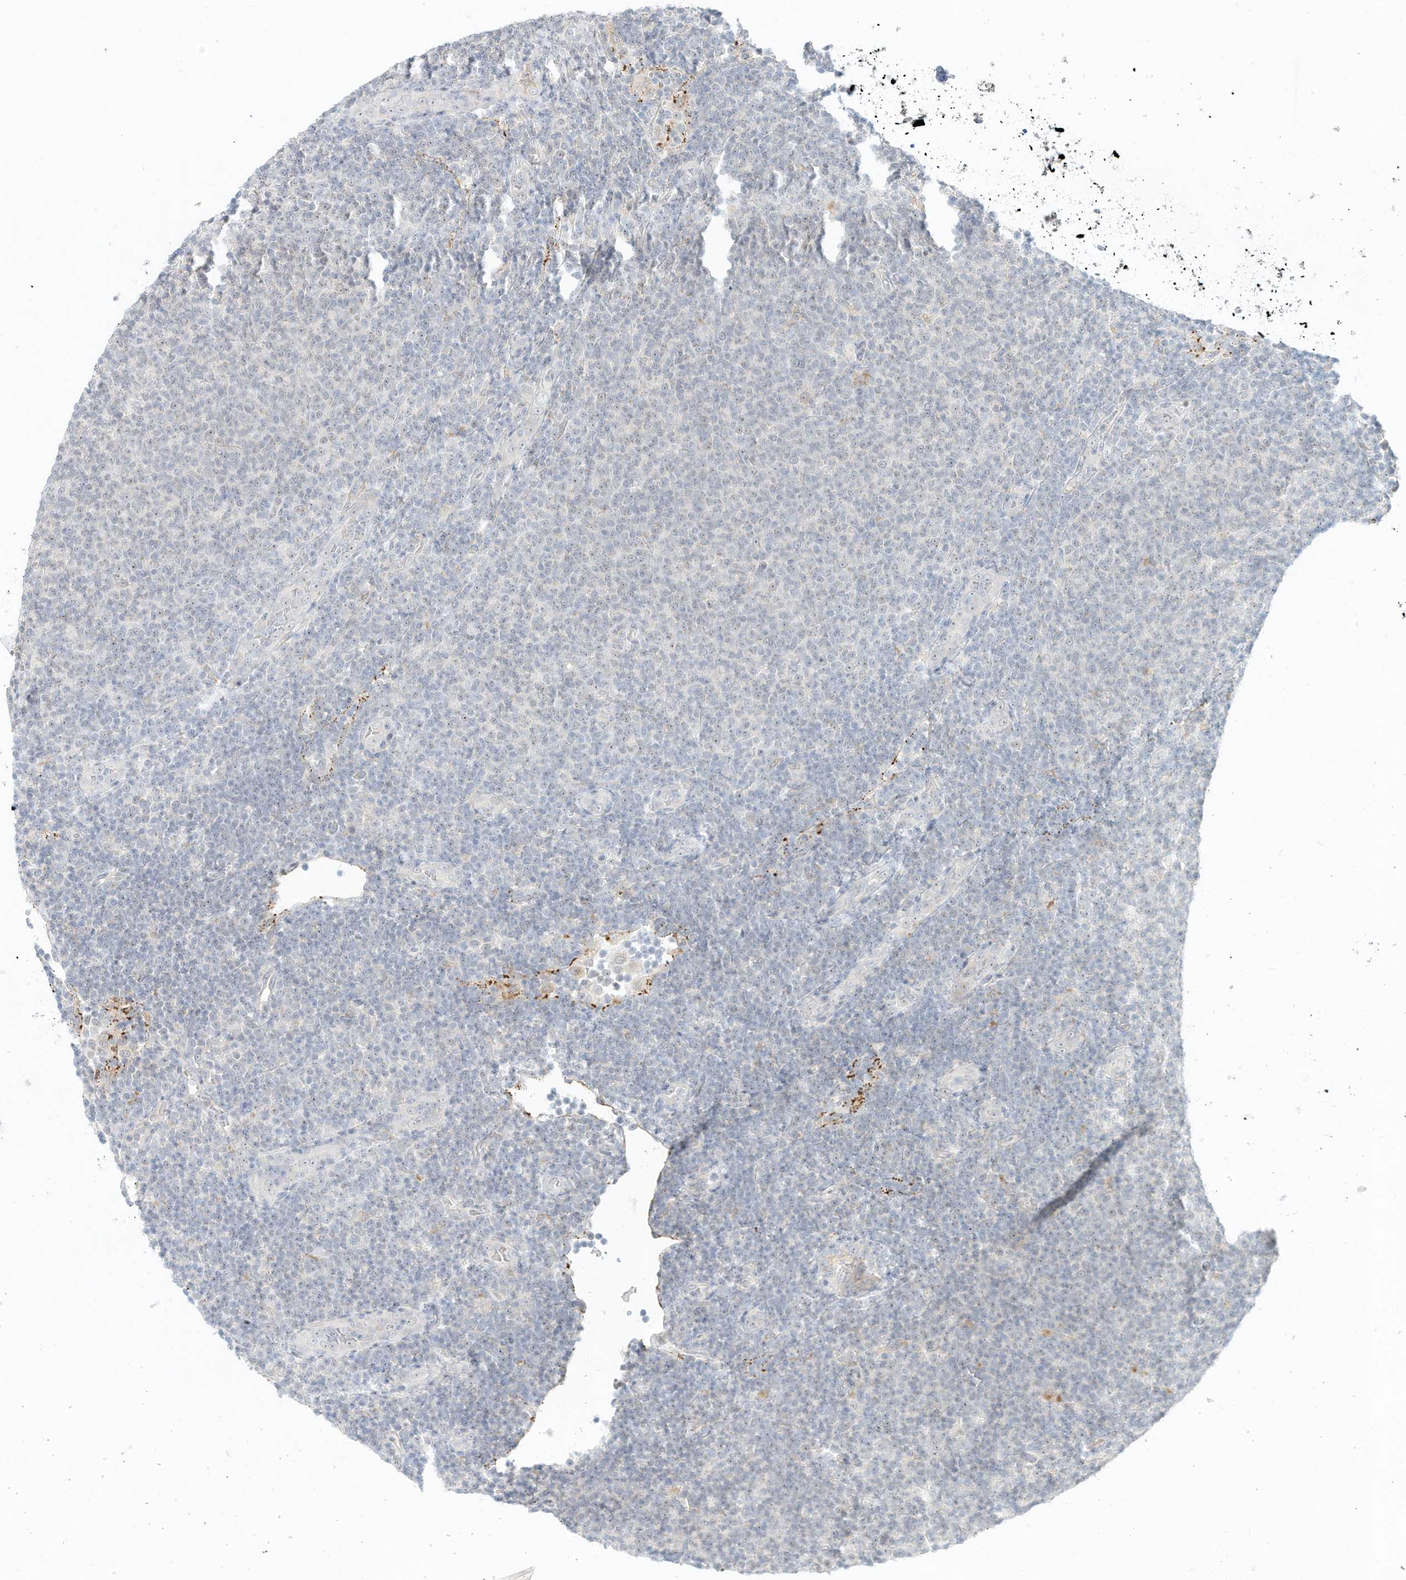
{"staining": {"intensity": "negative", "quantity": "none", "location": "none"}, "tissue": "lymphoma", "cell_type": "Tumor cells", "image_type": "cancer", "snomed": [{"axis": "morphology", "description": "Malignant lymphoma, non-Hodgkin's type, Low grade"}, {"axis": "topography", "description": "Lymph node"}], "caption": "This micrograph is of lymphoma stained with immunohistochemistry to label a protein in brown with the nuclei are counter-stained blue. There is no staining in tumor cells.", "gene": "PAK6", "patient": {"sex": "male", "age": 66}}